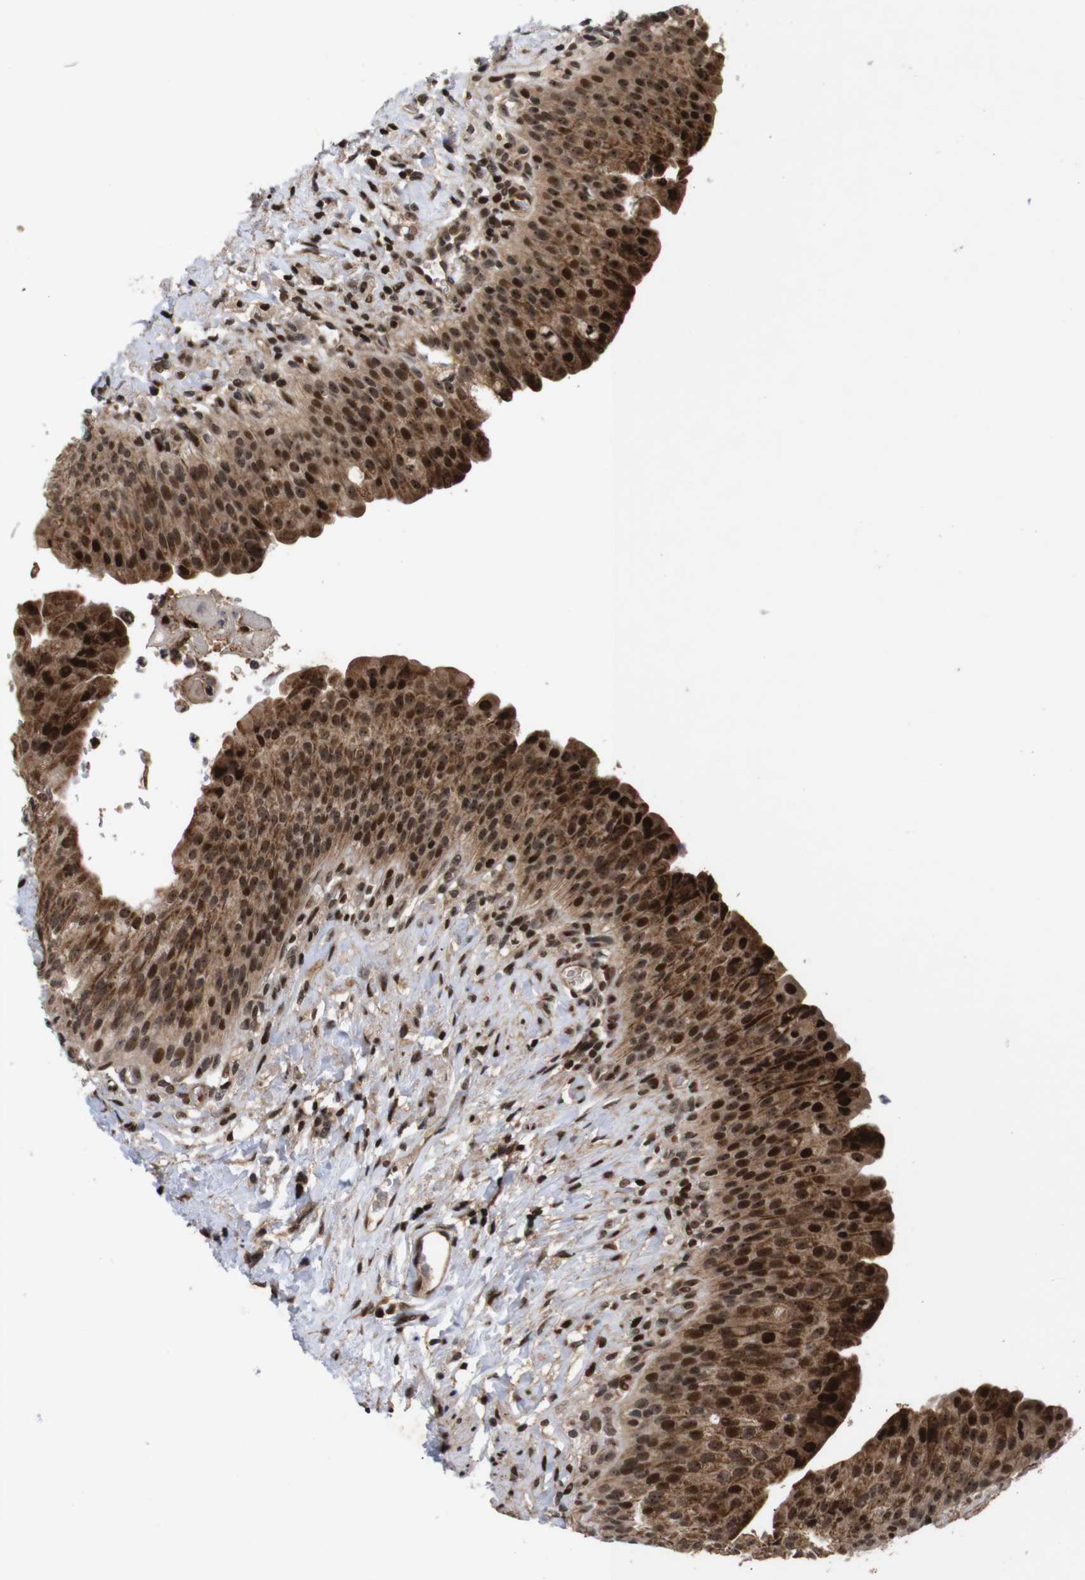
{"staining": {"intensity": "strong", "quantity": ">75%", "location": "cytoplasmic/membranous,nuclear"}, "tissue": "urinary bladder", "cell_type": "Urothelial cells", "image_type": "normal", "snomed": [{"axis": "morphology", "description": "Normal tissue, NOS"}, {"axis": "topography", "description": "Urinary bladder"}], "caption": "Protein staining exhibits strong cytoplasmic/membranous,nuclear staining in about >75% of urothelial cells in unremarkable urinary bladder. Nuclei are stained in blue.", "gene": "KIF23", "patient": {"sex": "female", "age": 79}}